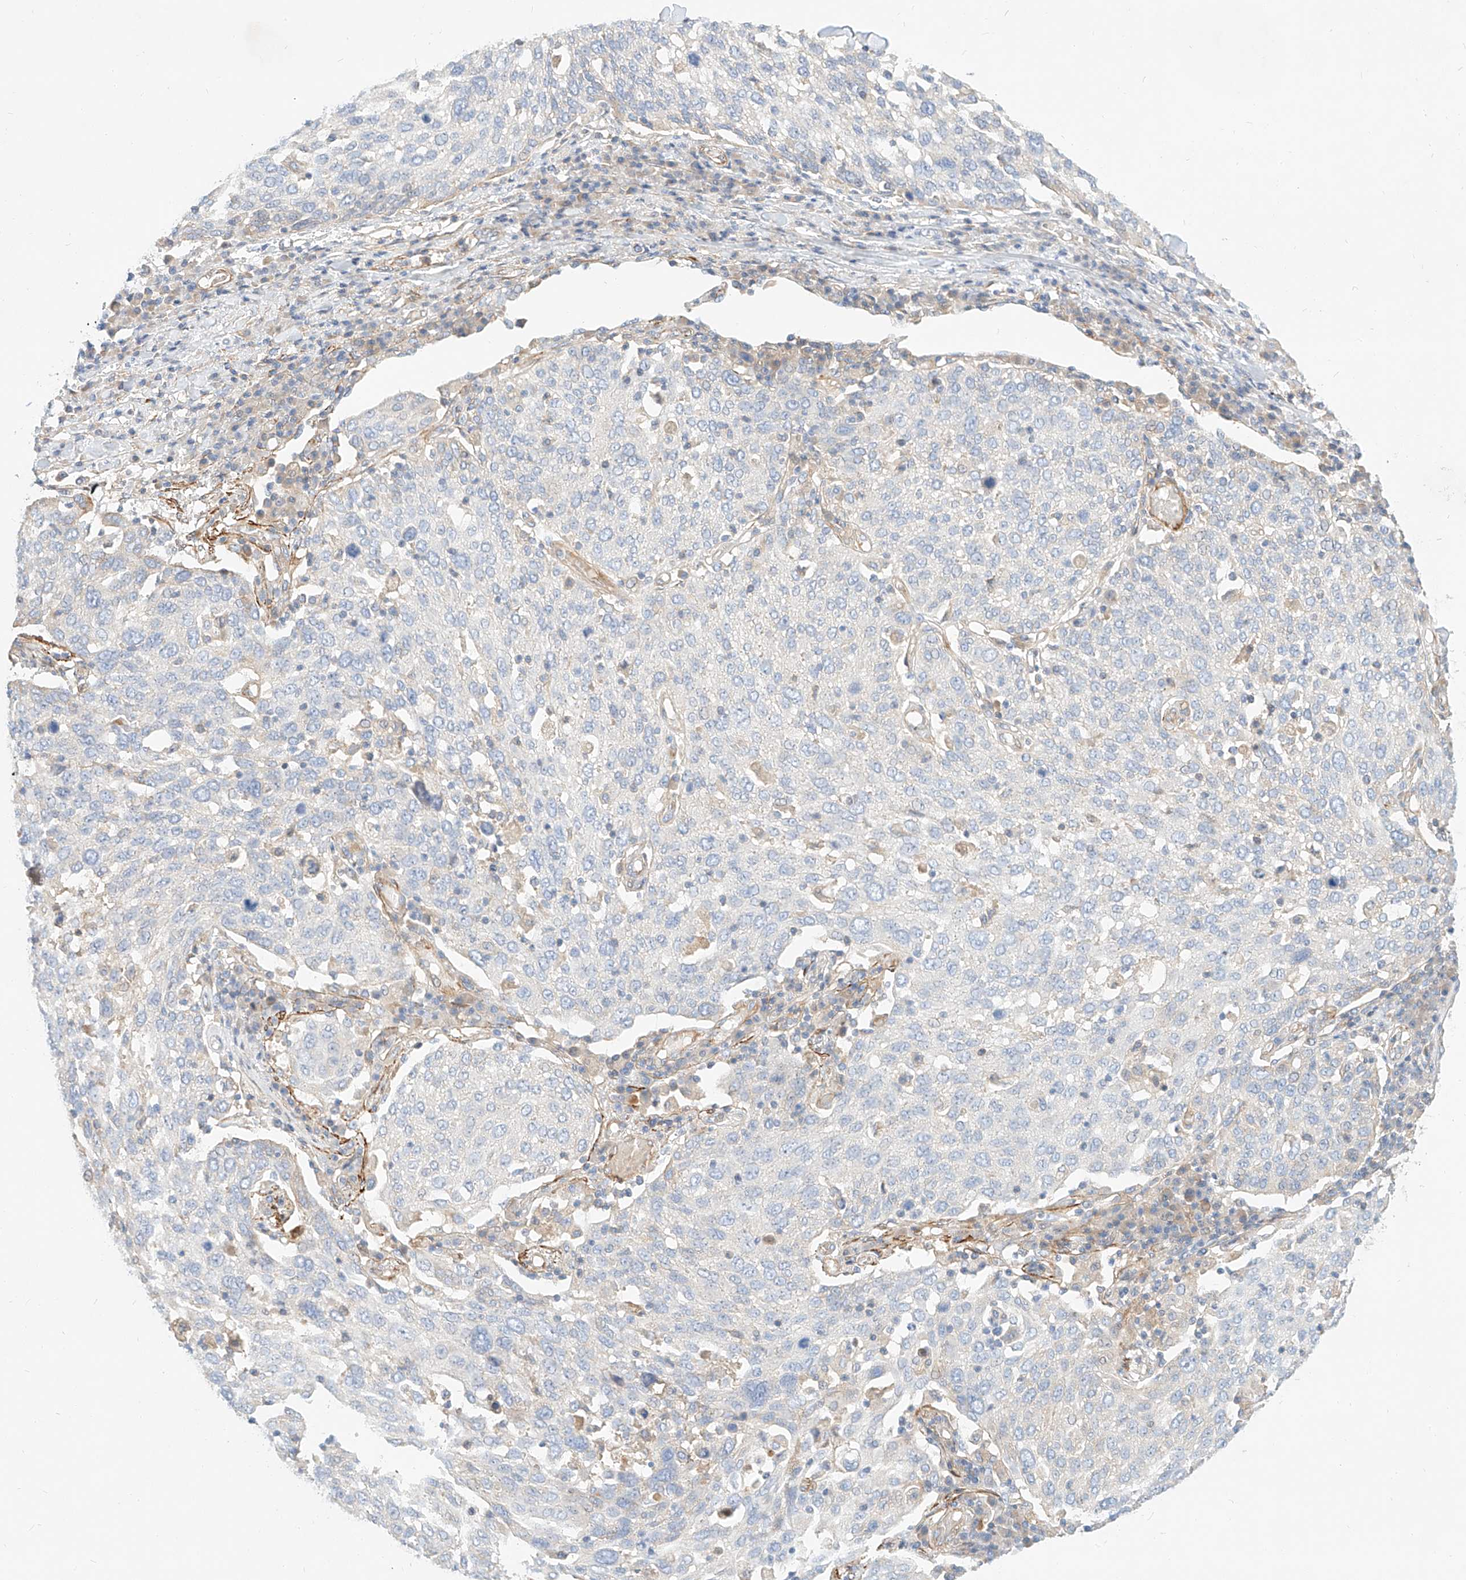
{"staining": {"intensity": "negative", "quantity": "none", "location": "none"}, "tissue": "lung cancer", "cell_type": "Tumor cells", "image_type": "cancer", "snomed": [{"axis": "morphology", "description": "Squamous cell carcinoma, NOS"}, {"axis": "topography", "description": "Lung"}], "caption": "Immunohistochemistry of human lung cancer reveals no staining in tumor cells.", "gene": "KCNH5", "patient": {"sex": "male", "age": 65}}